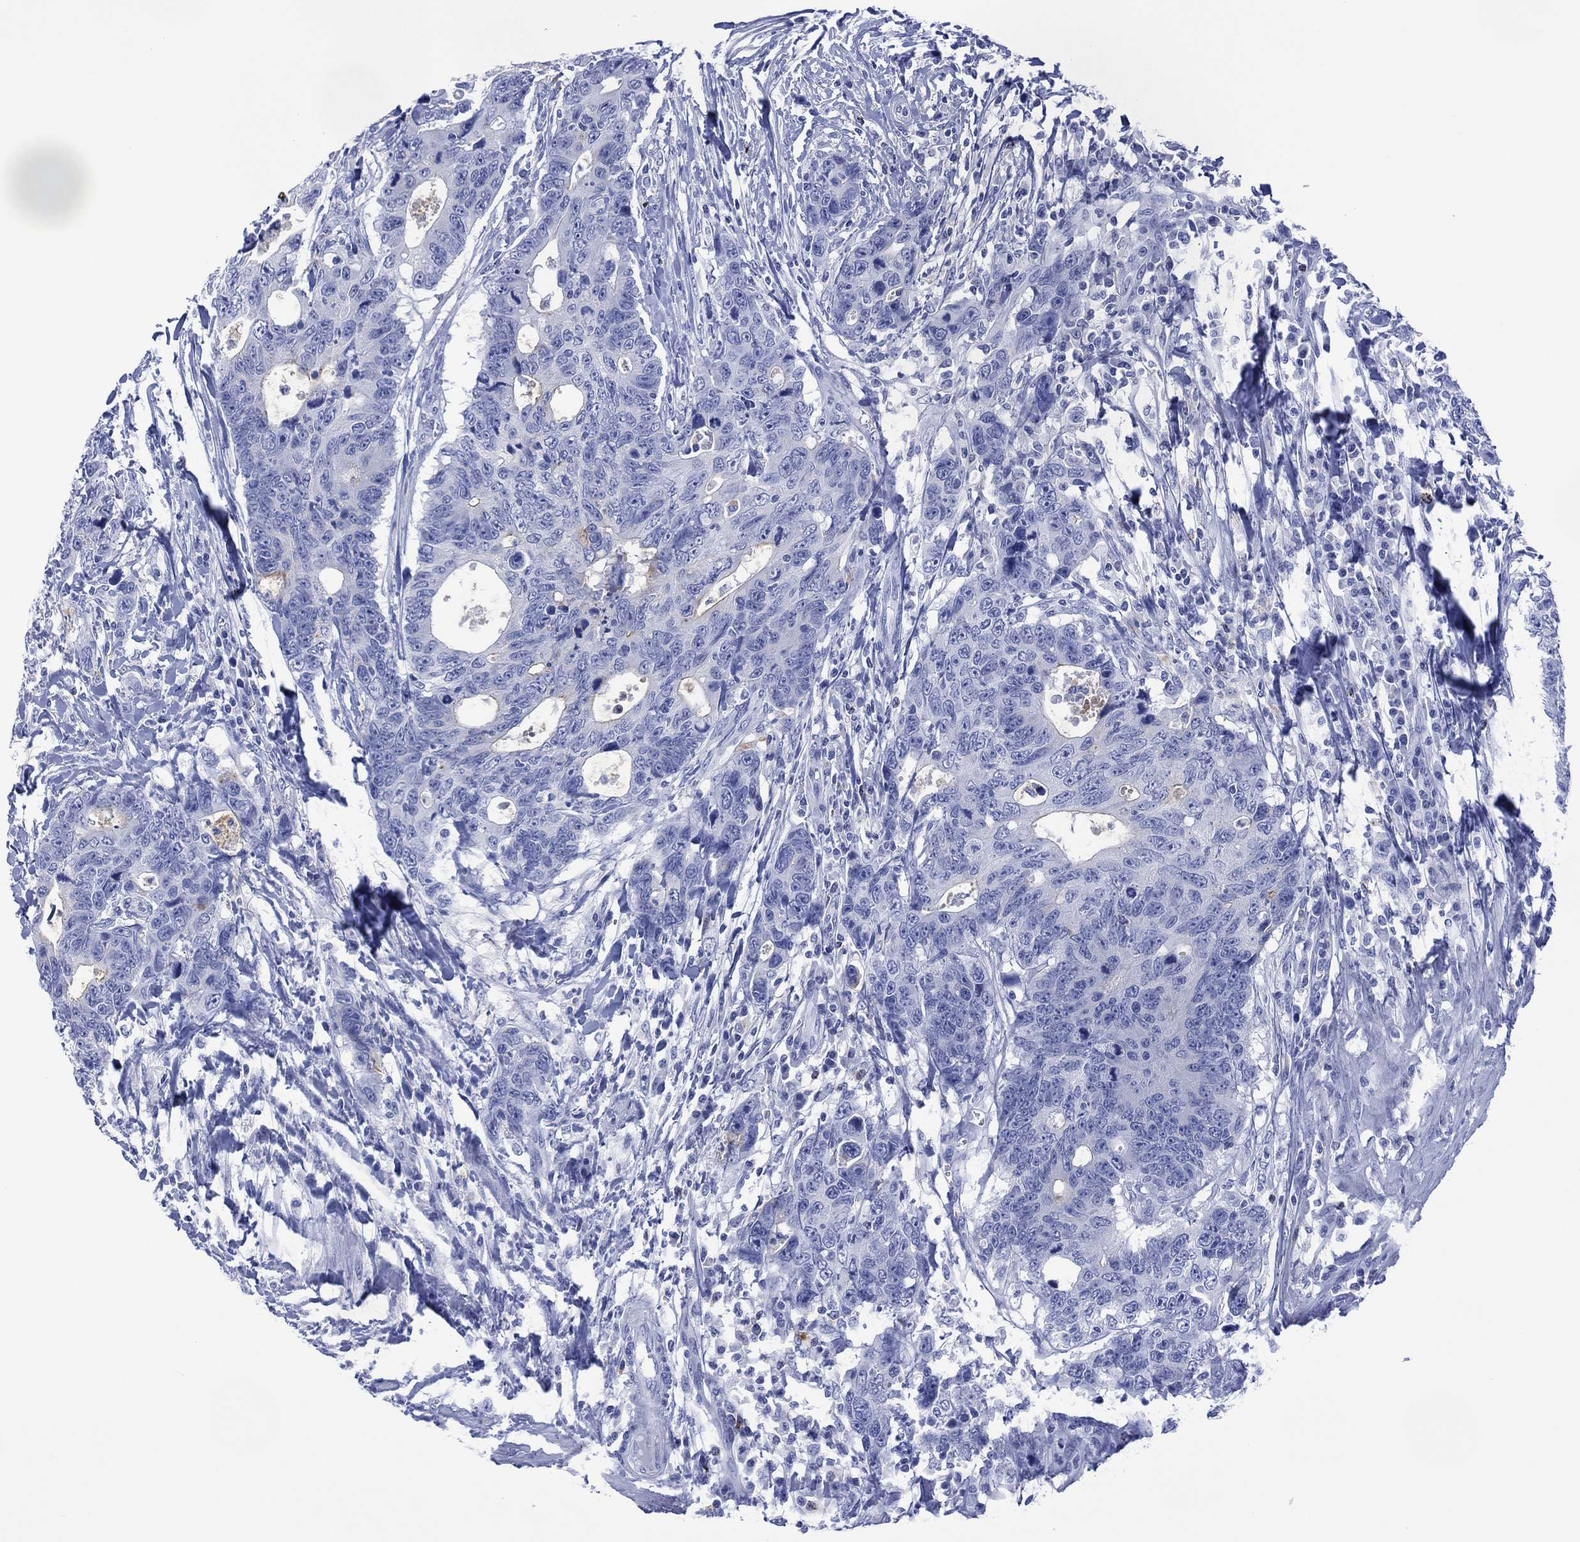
{"staining": {"intensity": "negative", "quantity": "none", "location": "none"}, "tissue": "colorectal cancer", "cell_type": "Tumor cells", "image_type": "cancer", "snomed": [{"axis": "morphology", "description": "Adenocarcinoma, NOS"}, {"axis": "topography", "description": "Colon"}], "caption": "Immunohistochemistry histopathology image of human colorectal cancer stained for a protein (brown), which demonstrates no staining in tumor cells.", "gene": "DPP4", "patient": {"sex": "female", "age": 77}}